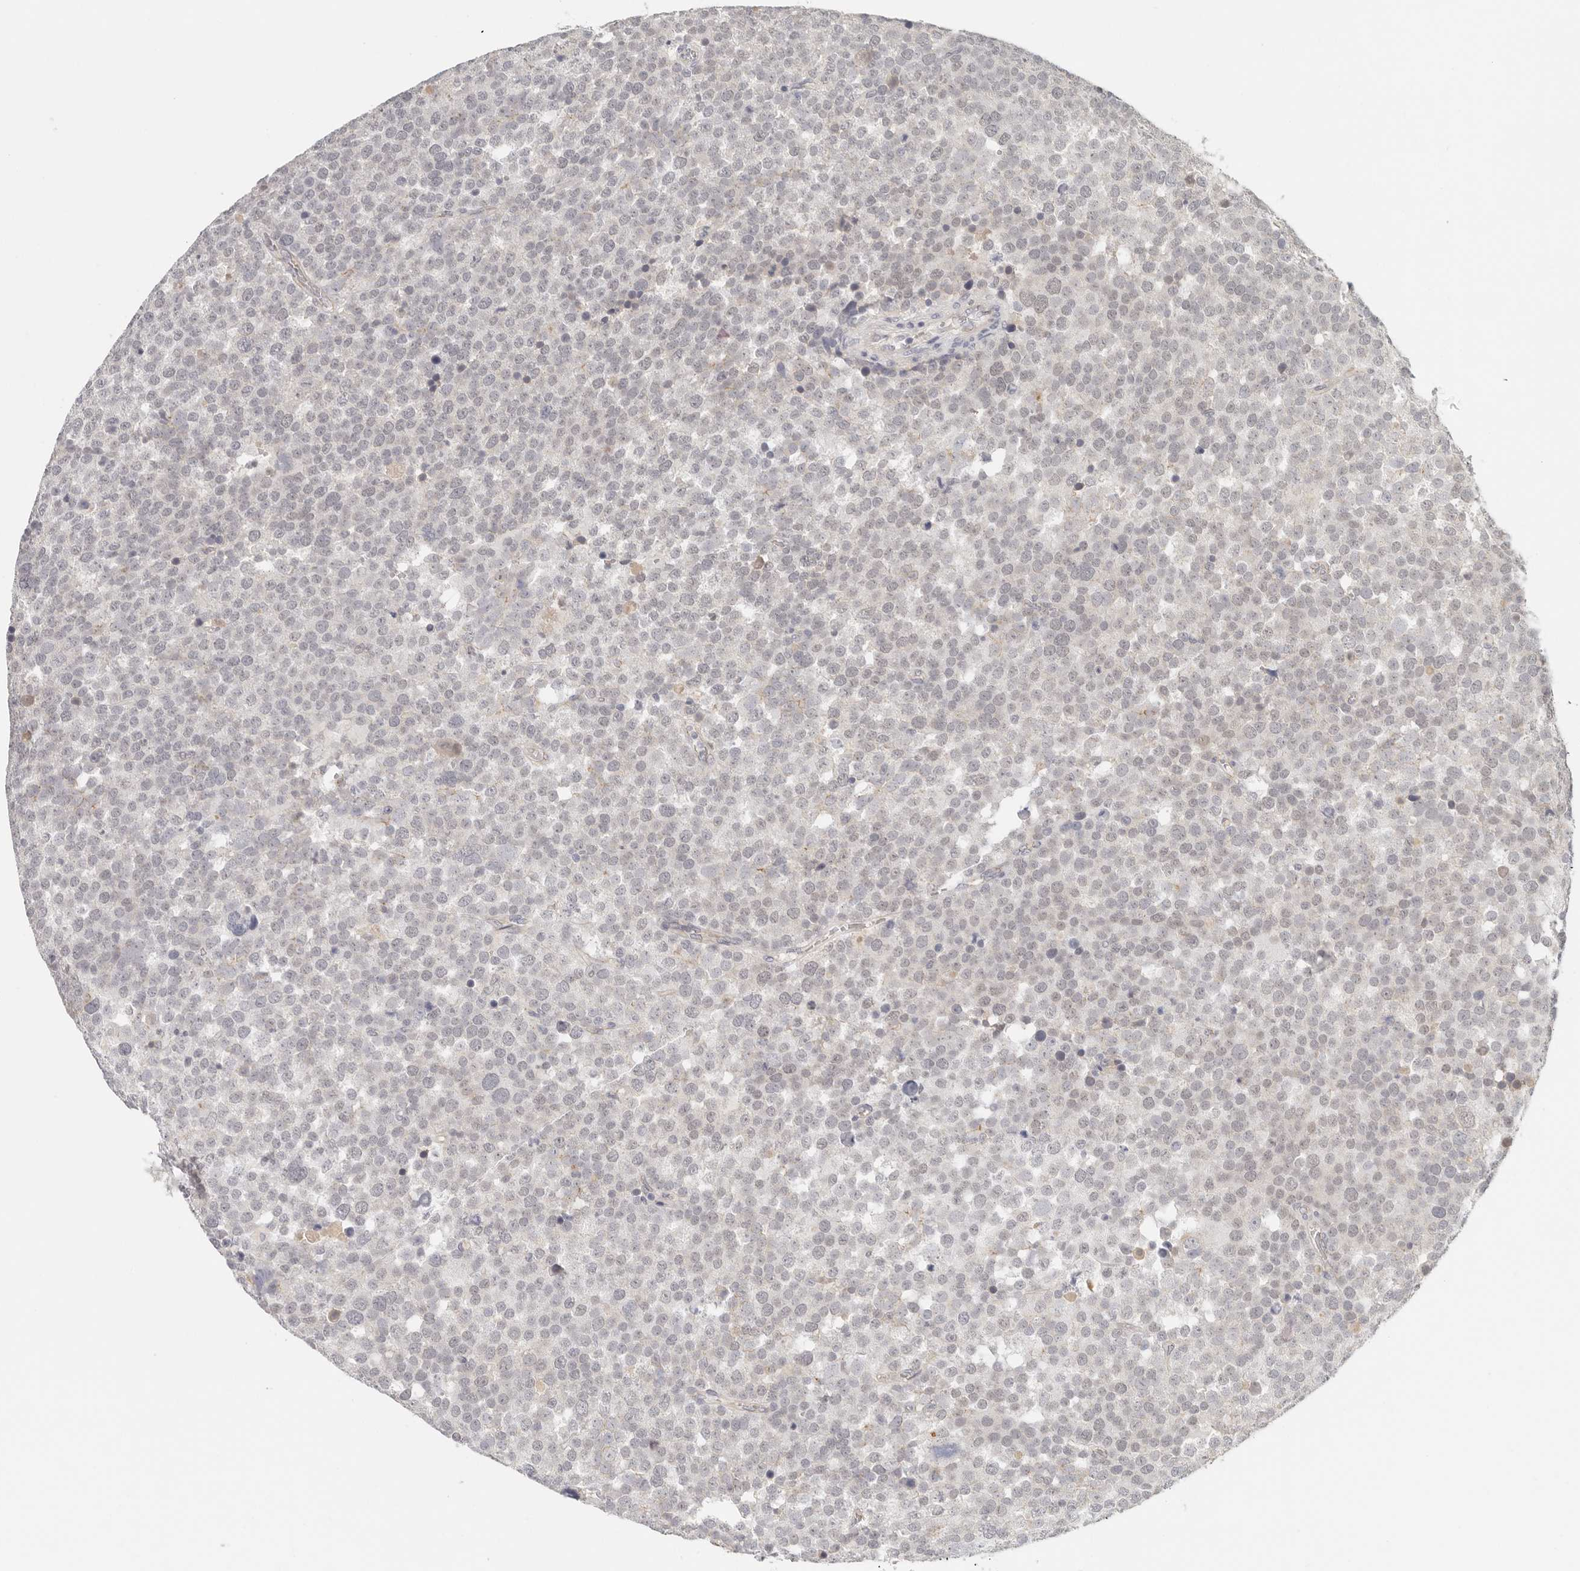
{"staining": {"intensity": "negative", "quantity": "none", "location": "none"}, "tissue": "testis cancer", "cell_type": "Tumor cells", "image_type": "cancer", "snomed": [{"axis": "morphology", "description": "Seminoma, NOS"}, {"axis": "topography", "description": "Testis"}], "caption": "This micrograph is of testis cancer (seminoma) stained with immunohistochemistry (IHC) to label a protein in brown with the nuclei are counter-stained blue. There is no positivity in tumor cells.", "gene": "ANXA9", "patient": {"sex": "male", "age": 71}}